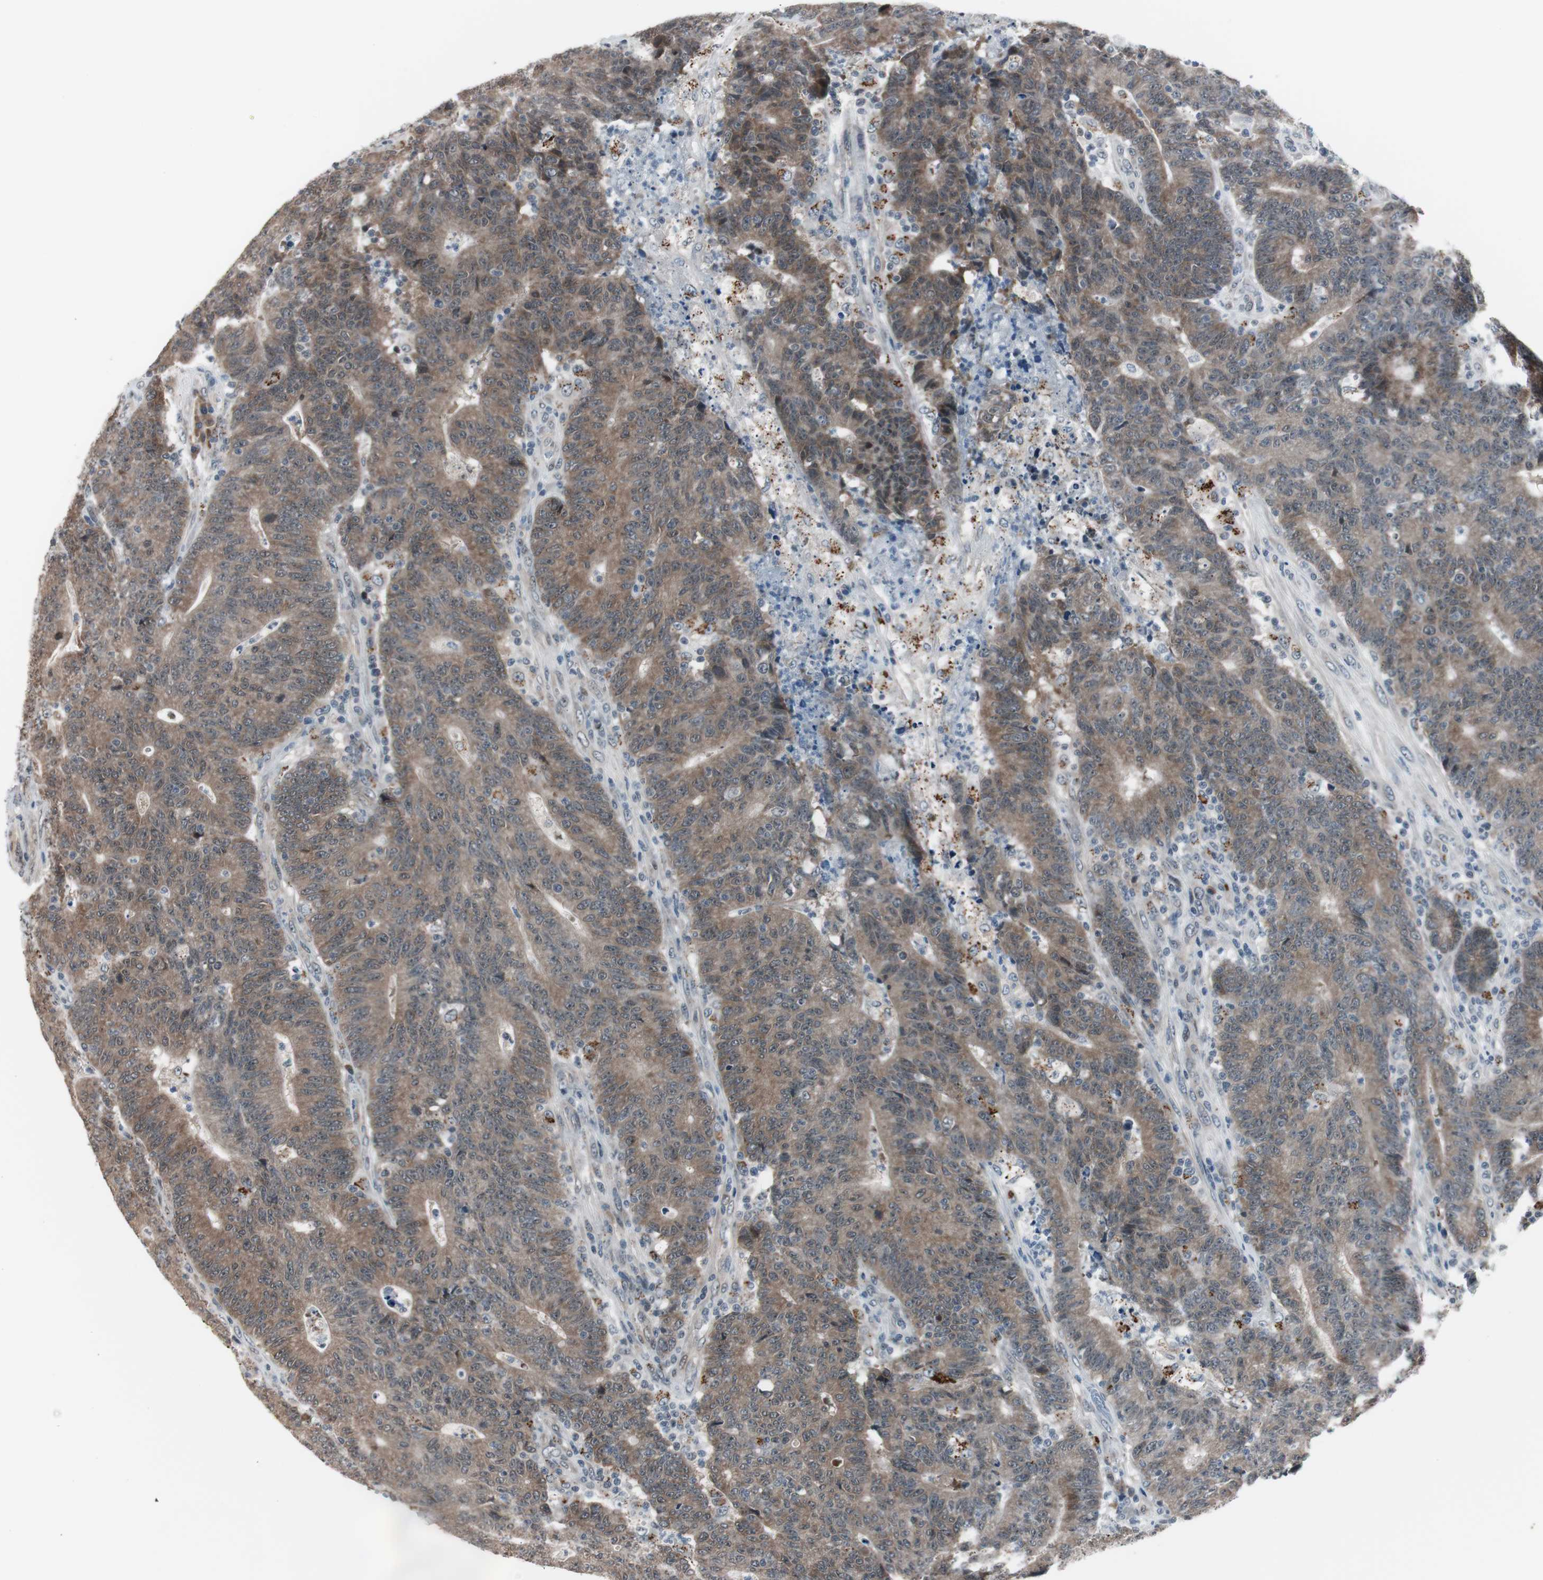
{"staining": {"intensity": "moderate", "quantity": ">75%", "location": "cytoplasmic/membranous"}, "tissue": "colorectal cancer", "cell_type": "Tumor cells", "image_type": "cancer", "snomed": [{"axis": "morphology", "description": "Normal tissue, NOS"}, {"axis": "morphology", "description": "Adenocarcinoma, NOS"}, {"axis": "topography", "description": "Colon"}], "caption": "Adenocarcinoma (colorectal) stained for a protein (brown) reveals moderate cytoplasmic/membranous positive expression in approximately >75% of tumor cells.", "gene": "BOLA1", "patient": {"sex": "female", "age": 75}}